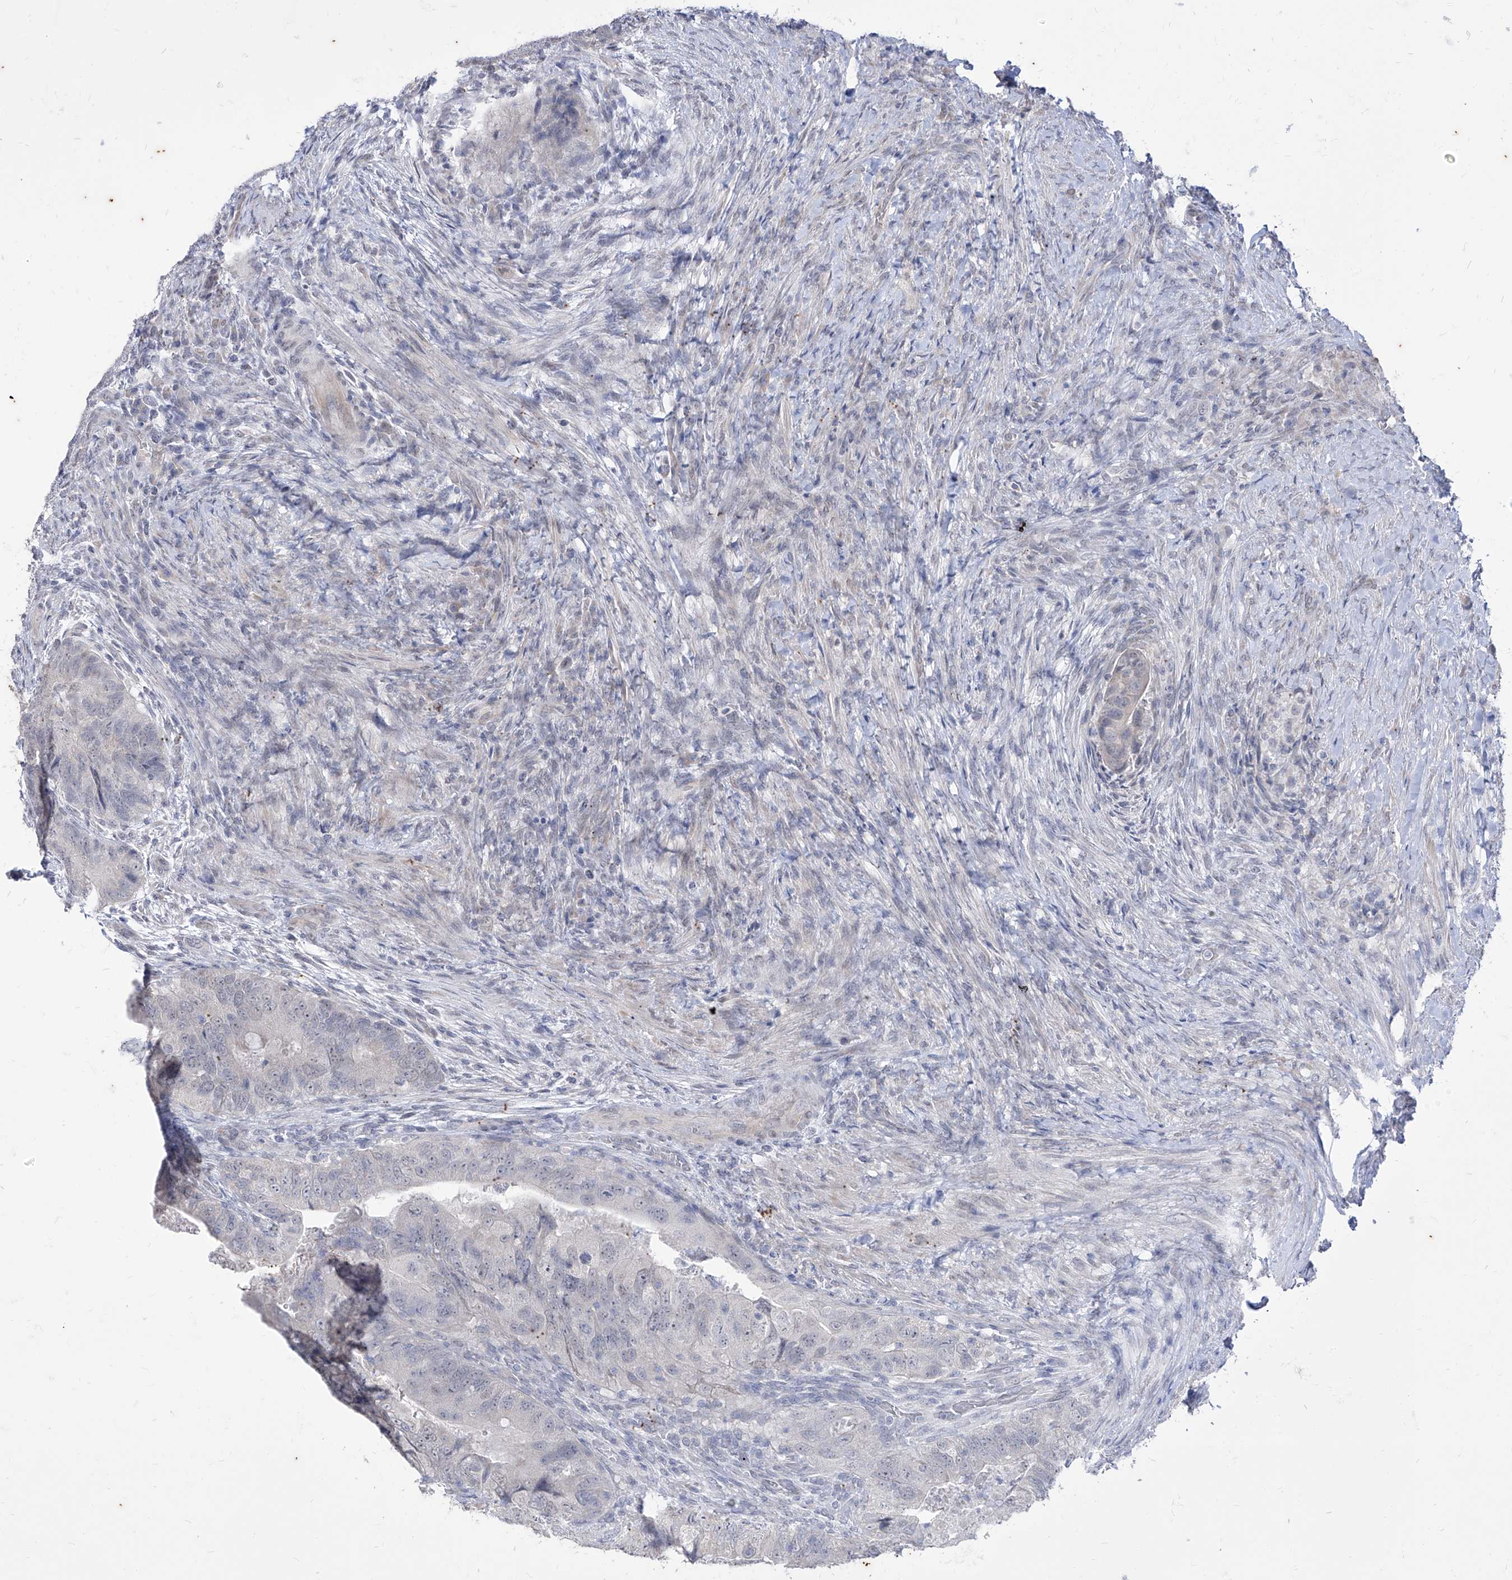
{"staining": {"intensity": "negative", "quantity": "none", "location": "none"}, "tissue": "colorectal cancer", "cell_type": "Tumor cells", "image_type": "cancer", "snomed": [{"axis": "morphology", "description": "Adenocarcinoma, NOS"}, {"axis": "topography", "description": "Rectum"}], "caption": "Immunohistochemical staining of colorectal adenocarcinoma exhibits no significant positivity in tumor cells.", "gene": "PHF20L1", "patient": {"sex": "male", "age": 63}}